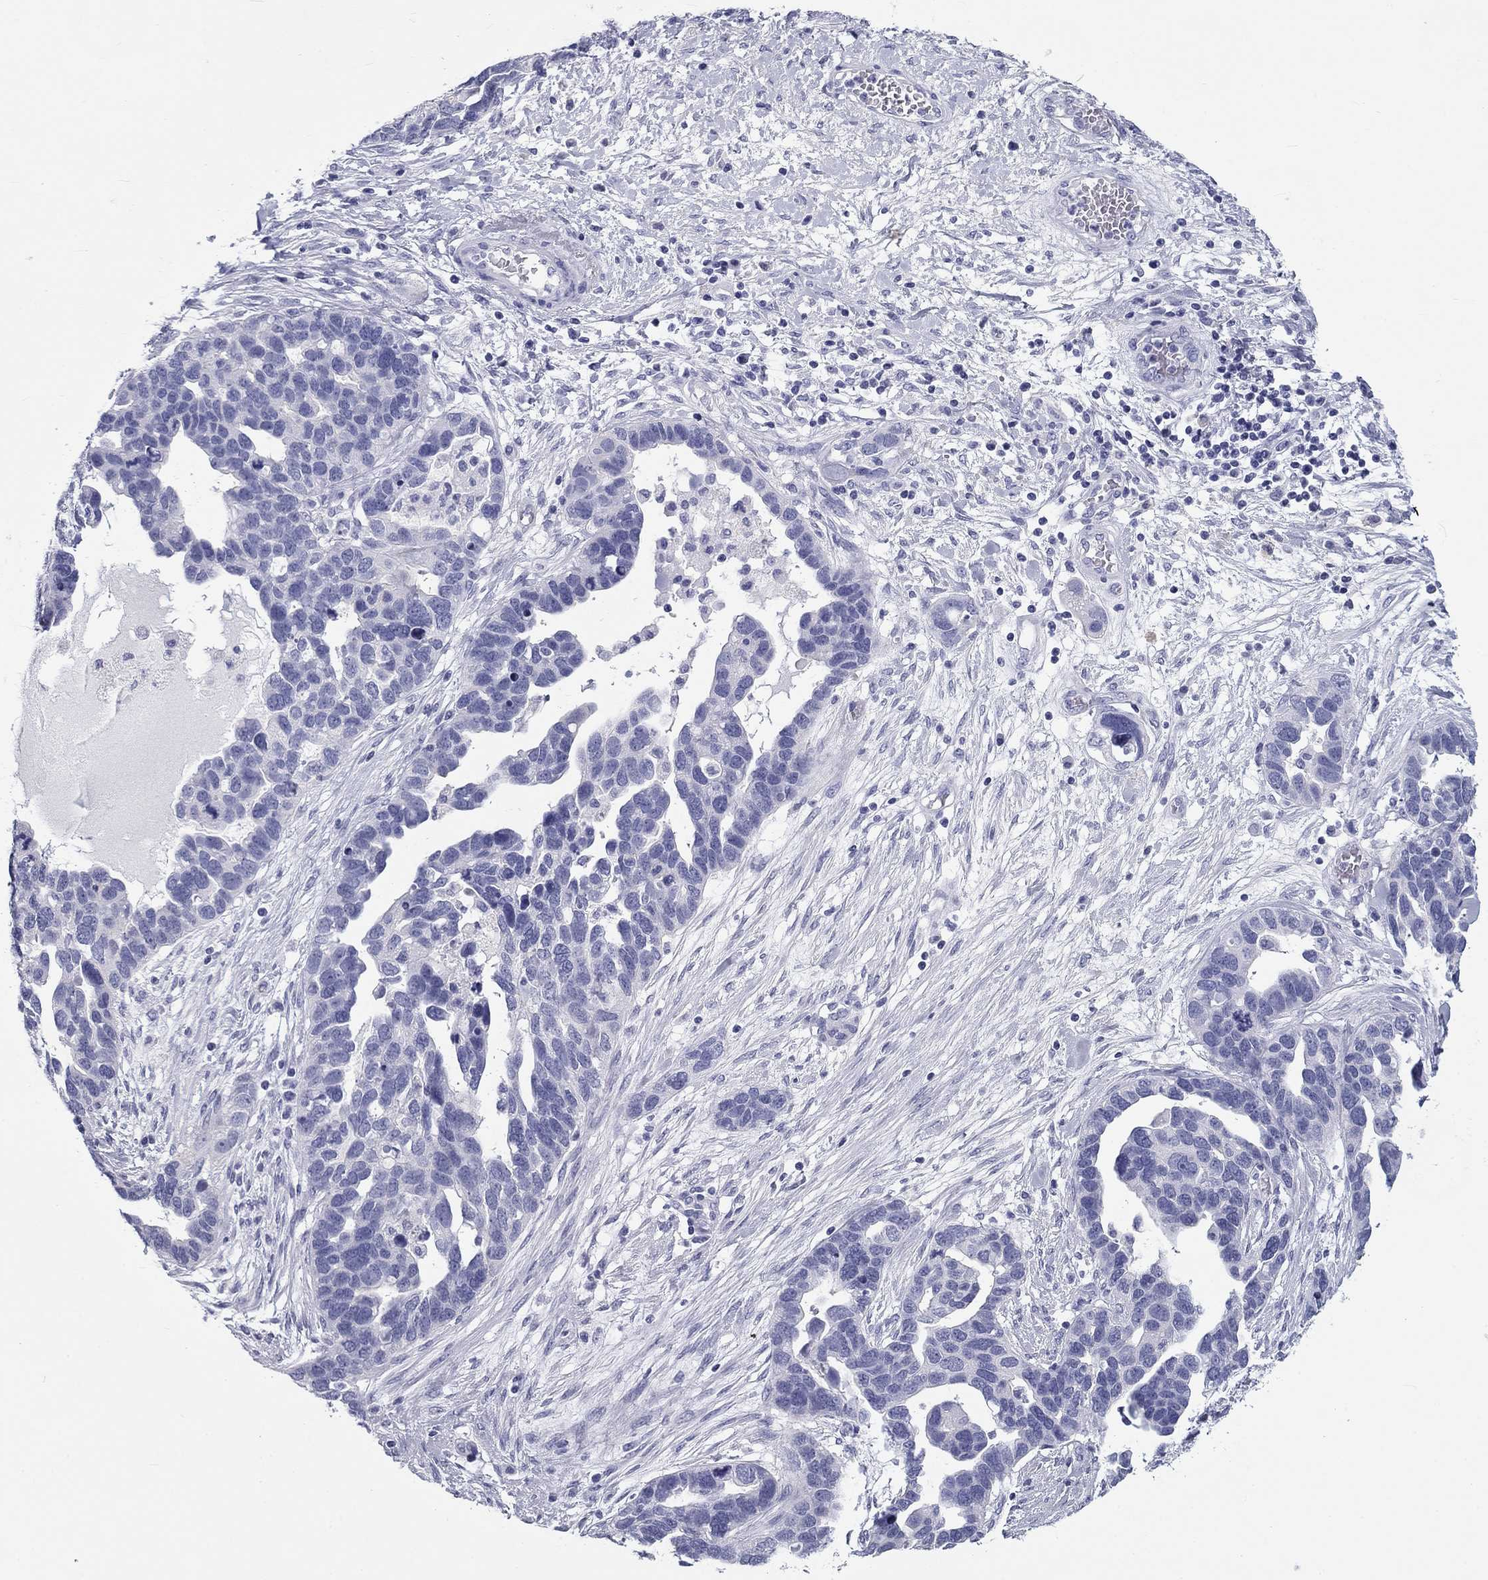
{"staining": {"intensity": "negative", "quantity": "none", "location": "none"}, "tissue": "ovarian cancer", "cell_type": "Tumor cells", "image_type": "cancer", "snomed": [{"axis": "morphology", "description": "Cystadenocarcinoma, serous, NOS"}, {"axis": "topography", "description": "Ovary"}], "caption": "Protein analysis of serous cystadenocarcinoma (ovarian) shows no significant staining in tumor cells.", "gene": "DNALI1", "patient": {"sex": "female", "age": 54}}